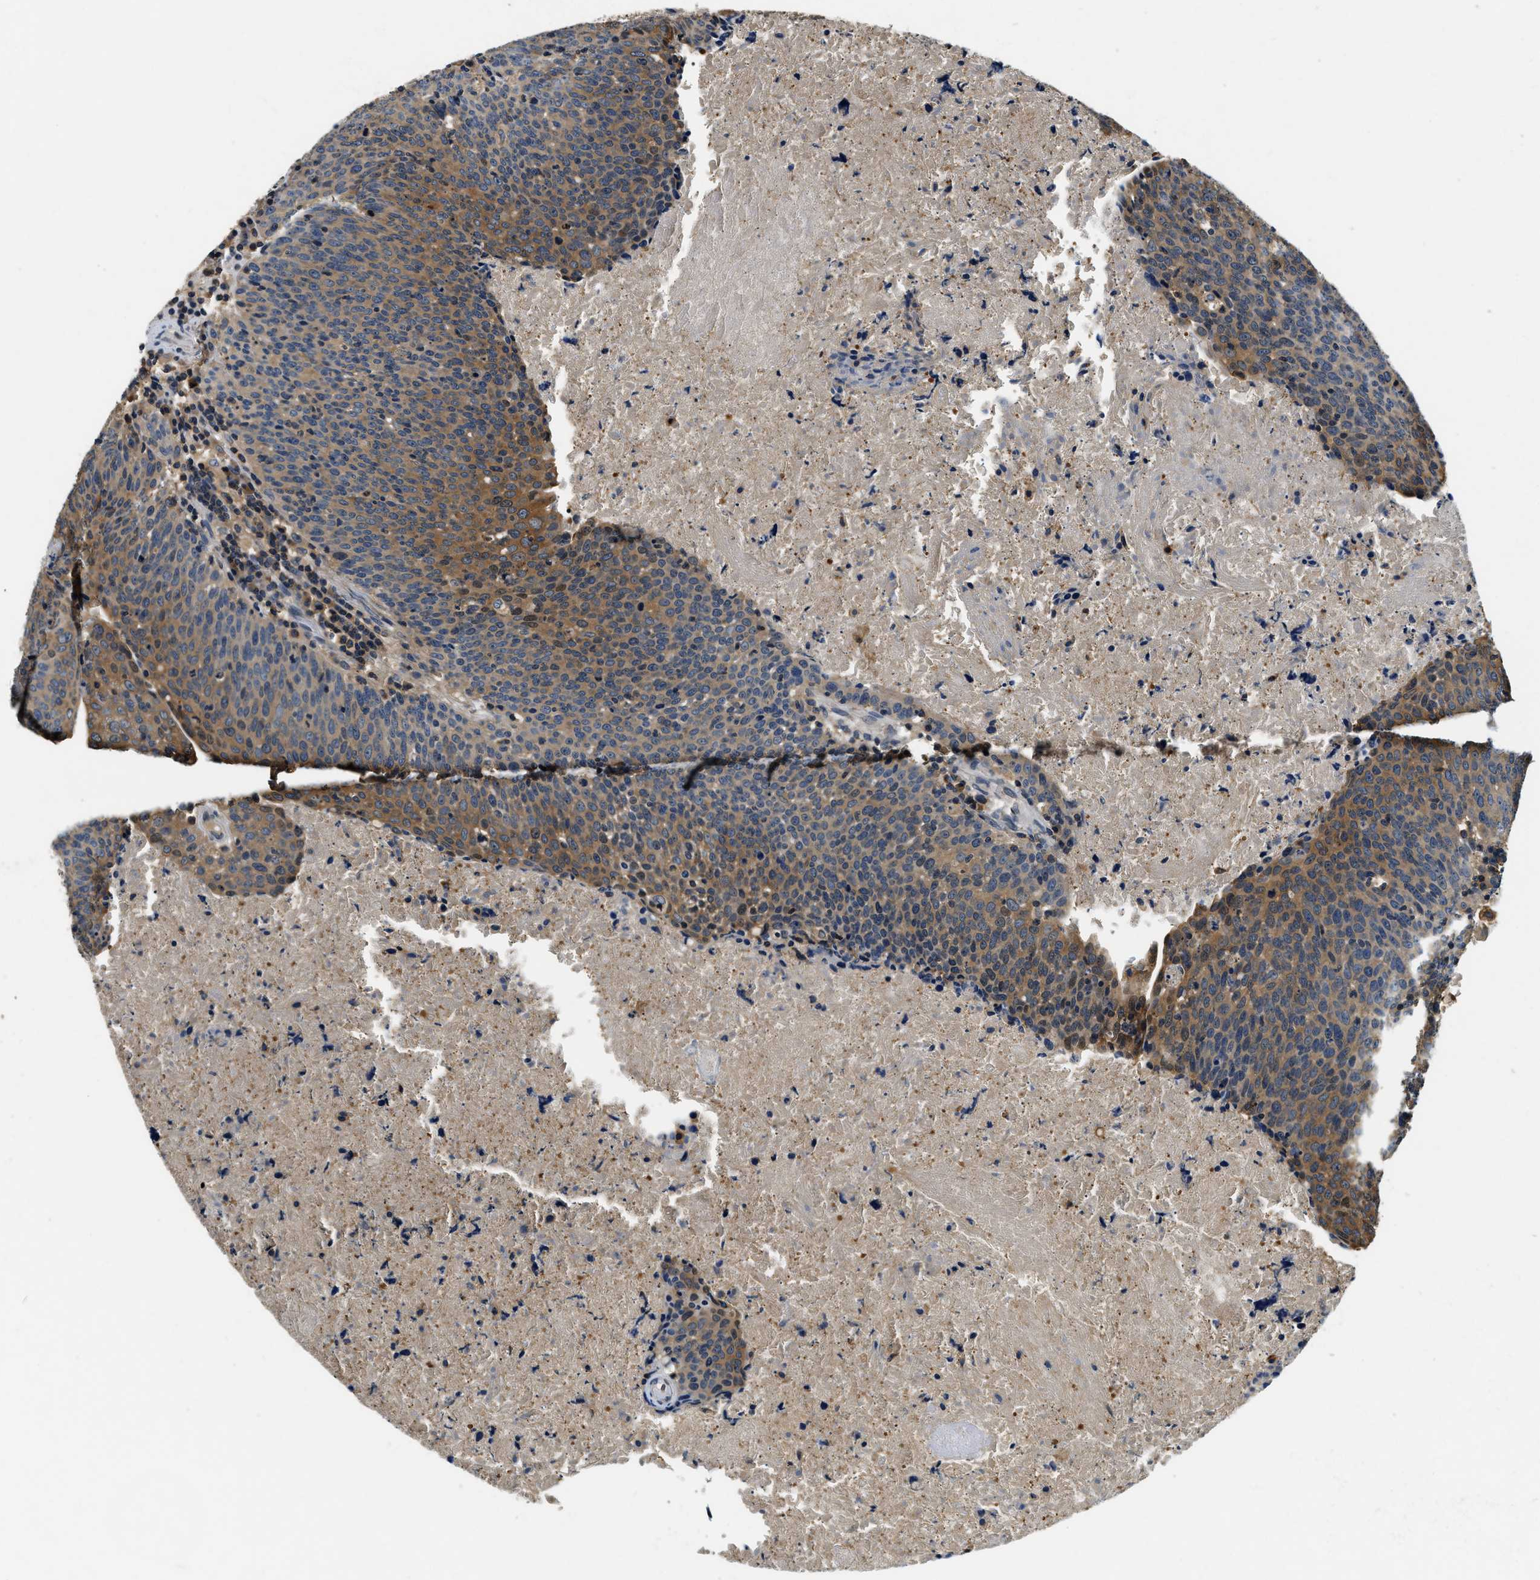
{"staining": {"intensity": "moderate", "quantity": "25%-75%", "location": "cytoplasmic/membranous"}, "tissue": "head and neck cancer", "cell_type": "Tumor cells", "image_type": "cancer", "snomed": [{"axis": "morphology", "description": "Squamous cell carcinoma, NOS"}, {"axis": "morphology", "description": "Squamous cell carcinoma, metastatic, NOS"}, {"axis": "topography", "description": "Lymph node"}, {"axis": "topography", "description": "Head-Neck"}], "caption": "About 25%-75% of tumor cells in metastatic squamous cell carcinoma (head and neck) demonstrate moderate cytoplasmic/membranous protein staining as visualized by brown immunohistochemical staining.", "gene": "RESF1", "patient": {"sex": "male", "age": 62}}